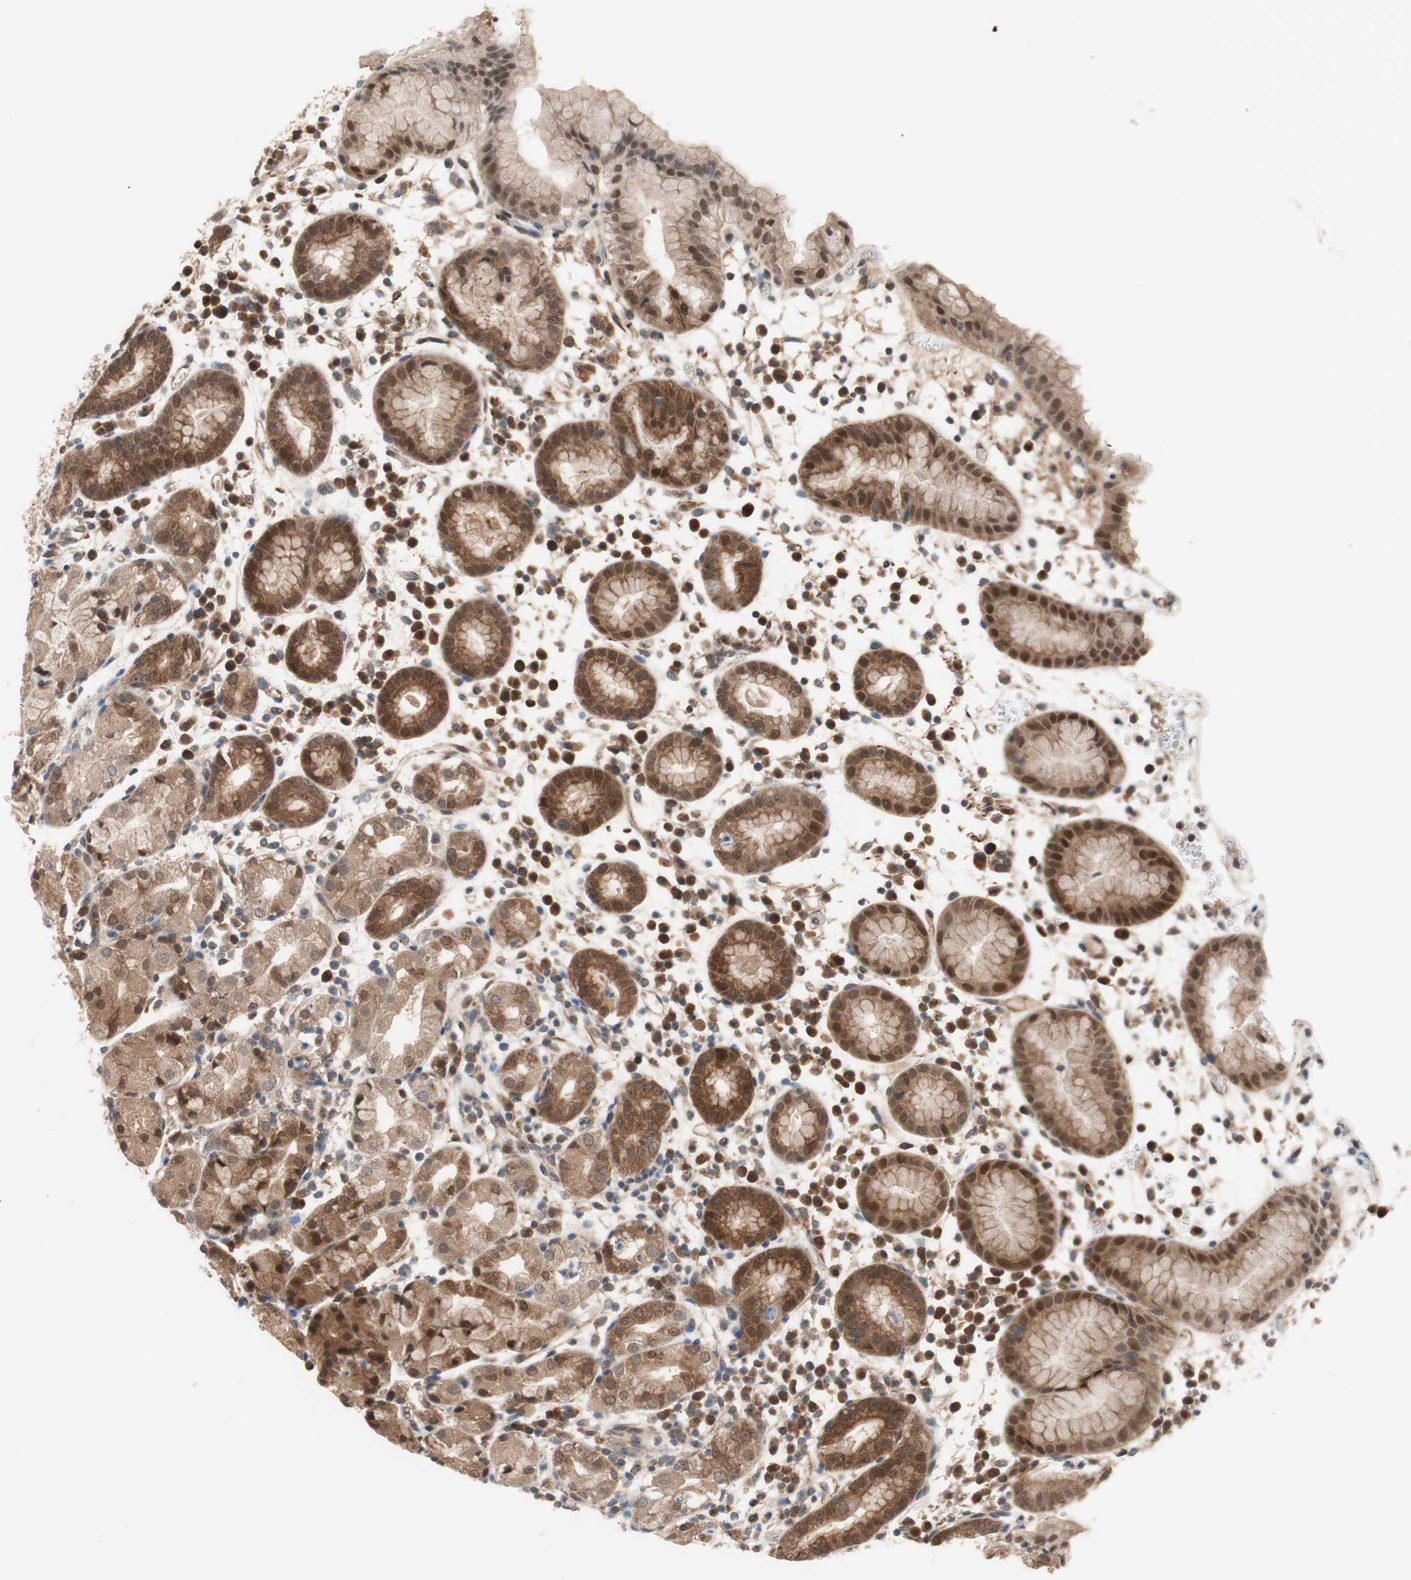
{"staining": {"intensity": "strong", "quantity": ">75%", "location": "cytoplasmic/membranous,nuclear"}, "tissue": "stomach", "cell_type": "Glandular cells", "image_type": "normal", "snomed": [{"axis": "morphology", "description": "Normal tissue, NOS"}, {"axis": "topography", "description": "Stomach"}, {"axis": "topography", "description": "Stomach, lower"}], "caption": "Immunohistochemical staining of benign human stomach demonstrates strong cytoplasmic/membranous,nuclear protein expression in about >75% of glandular cells. (DAB (3,3'-diaminobenzidine) = brown stain, brightfield microscopy at high magnification).", "gene": "HMBS", "patient": {"sex": "female", "age": 75}}